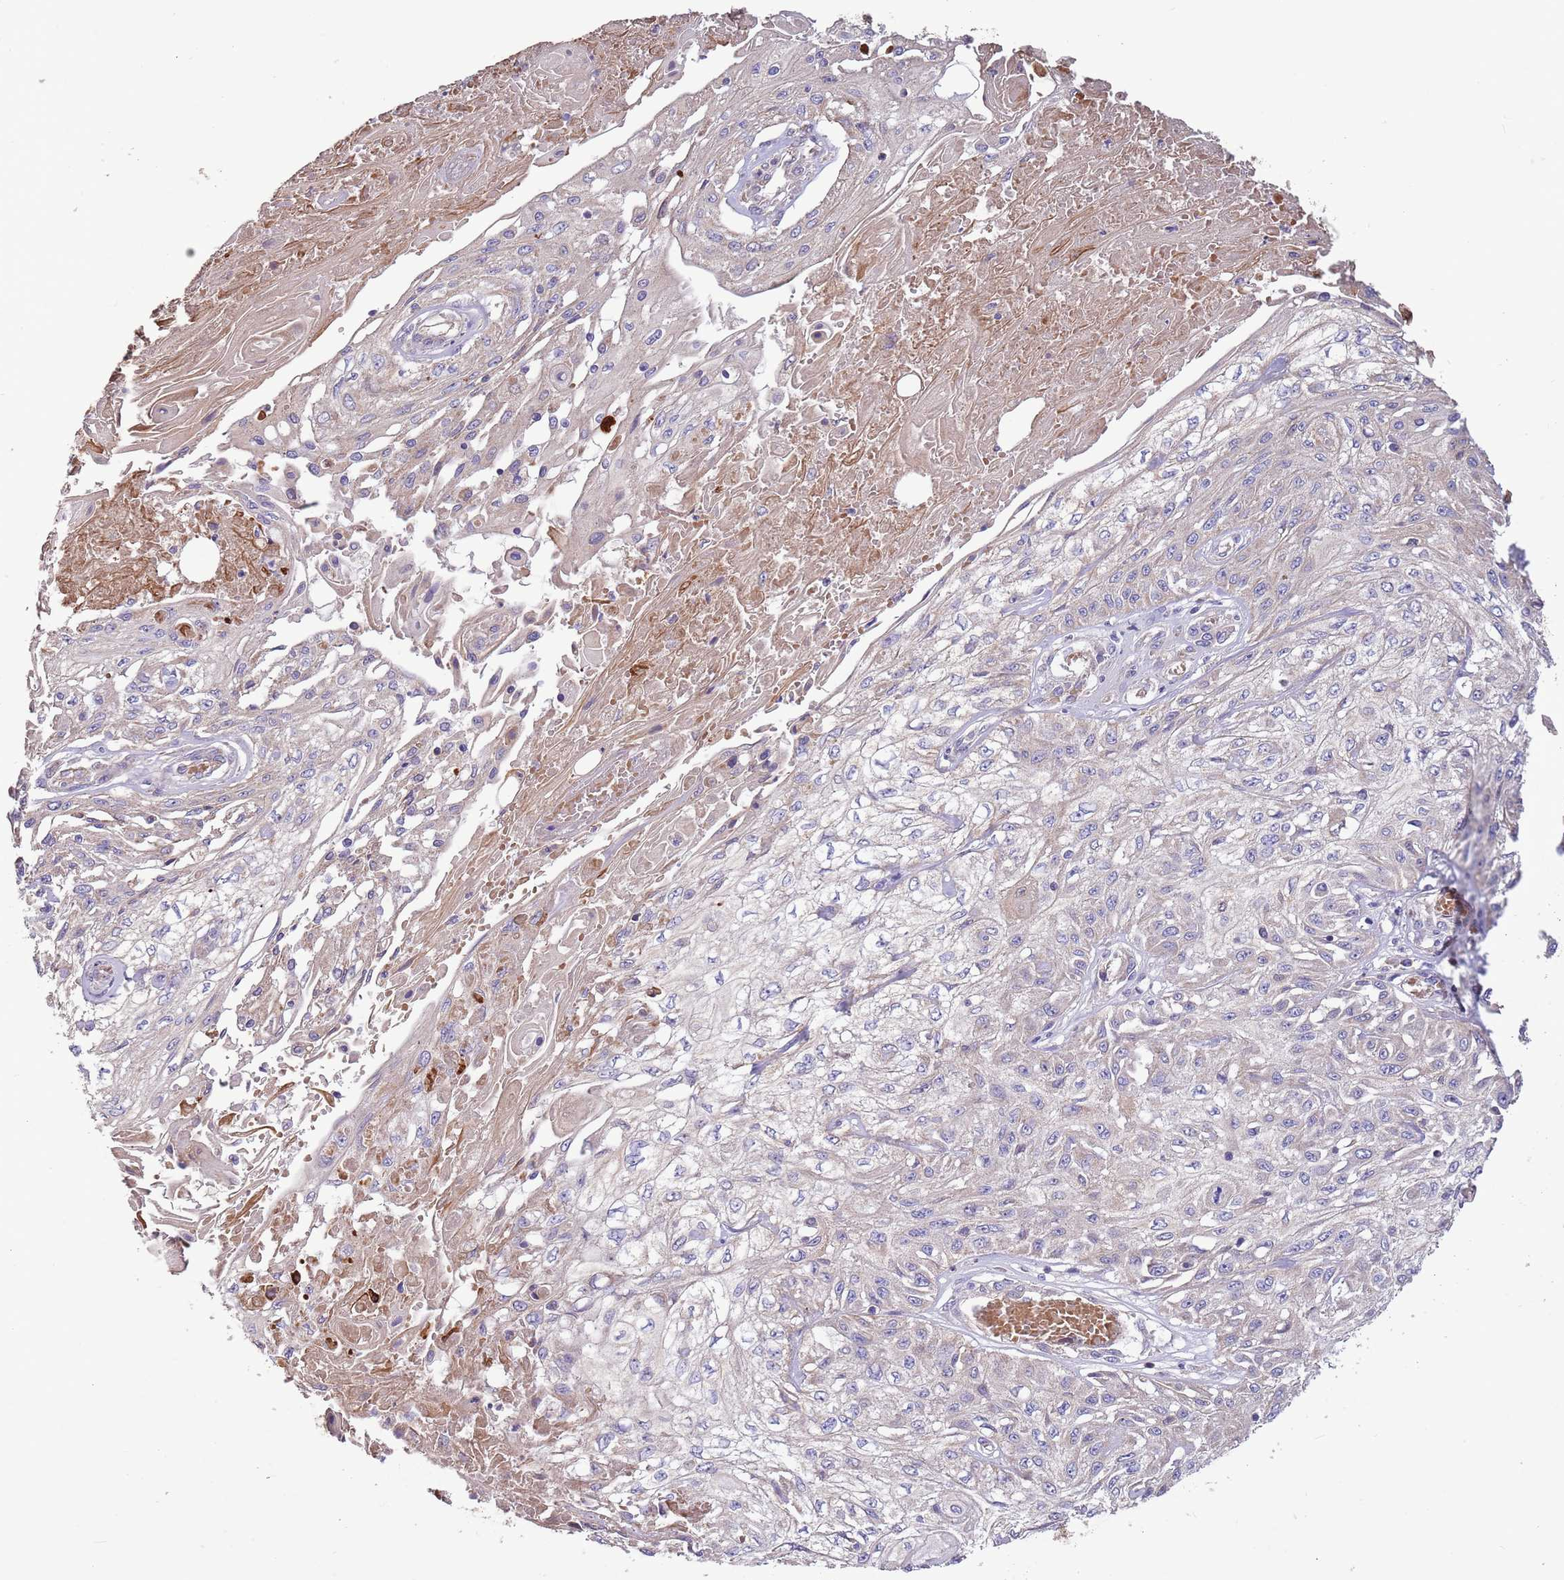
{"staining": {"intensity": "negative", "quantity": "none", "location": "none"}, "tissue": "skin cancer", "cell_type": "Tumor cells", "image_type": "cancer", "snomed": [{"axis": "morphology", "description": "Squamous cell carcinoma, NOS"}, {"axis": "morphology", "description": "Squamous cell carcinoma, metastatic, NOS"}, {"axis": "topography", "description": "Skin"}, {"axis": "topography", "description": "Lymph node"}], "caption": "Skin squamous cell carcinoma was stained to show a protein in brown. There is no significant staining in tumor cells. (DAB immunohistochemistry (IHC), high magnification).", "gene": "TRMO", "patient": {"sex": "male", "age": 75}}